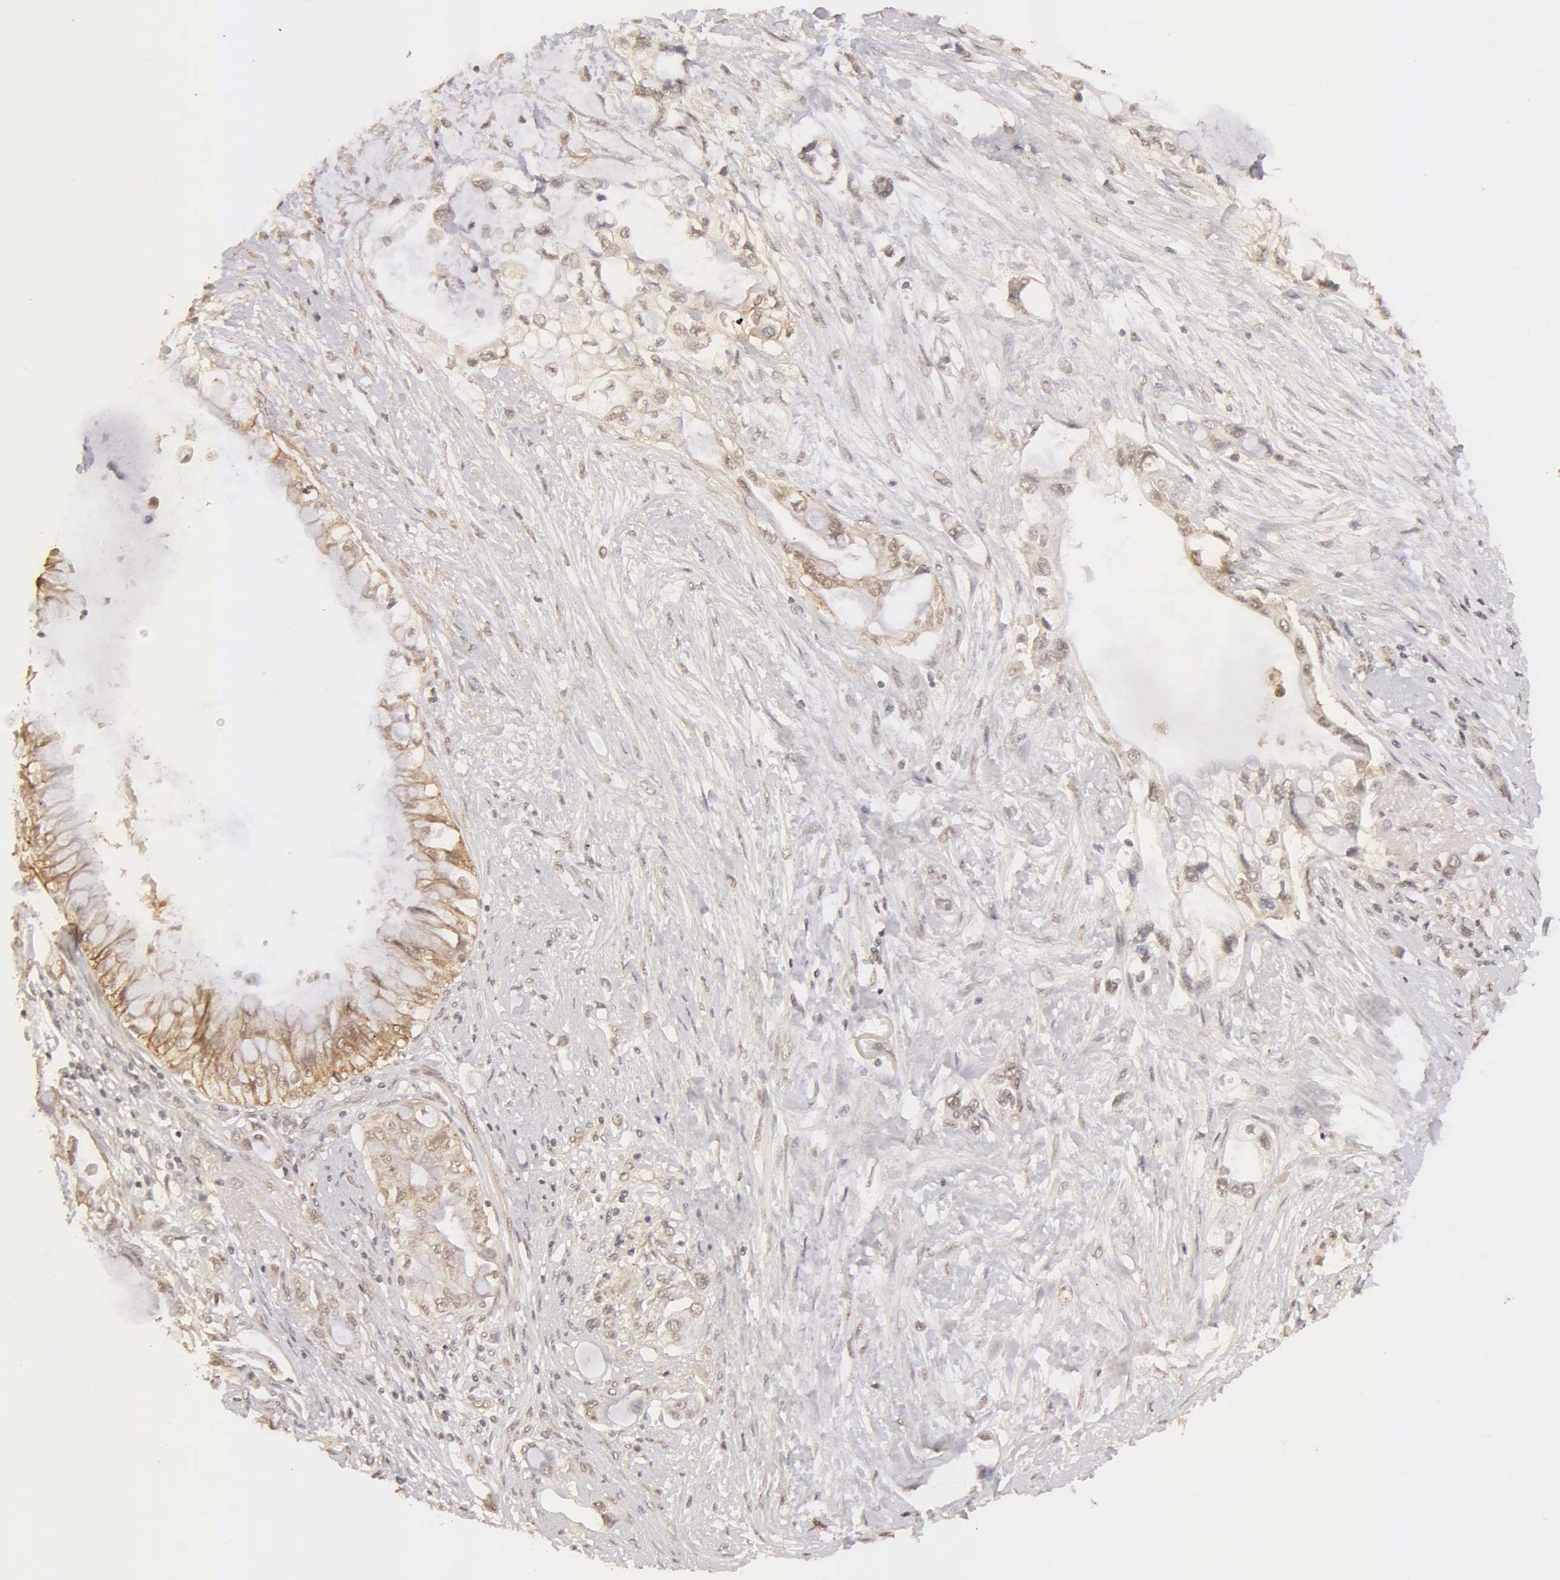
{"staining": {"intensity": "weak", "quantity": "25%-75%", "location": "nuclear"}, "tissue": "pancreatic cancer", "cell_type": "Tumor cells", "image_type": "cancer", "snomed": [{"axis": "morphology", "description": "Adenocarcinoma, NOS"}, {"axis": "topography", "description": "Pancreas"}], "caption": "Immunohistochemistry staining of adenocarcinoma (pancreatic), which shows low levels of weak nuclear staining in approximately 25%-75% of tumor cells indicating weak nuclear protein staining. The staining was performed using DAB (3,3'-diaminobenzidine) (brown) for protein detection and nuclei were counterstained in hematoxylin (blue).", "gene": "ADAM10", "patient": {"sex": "female", "age": 70}}